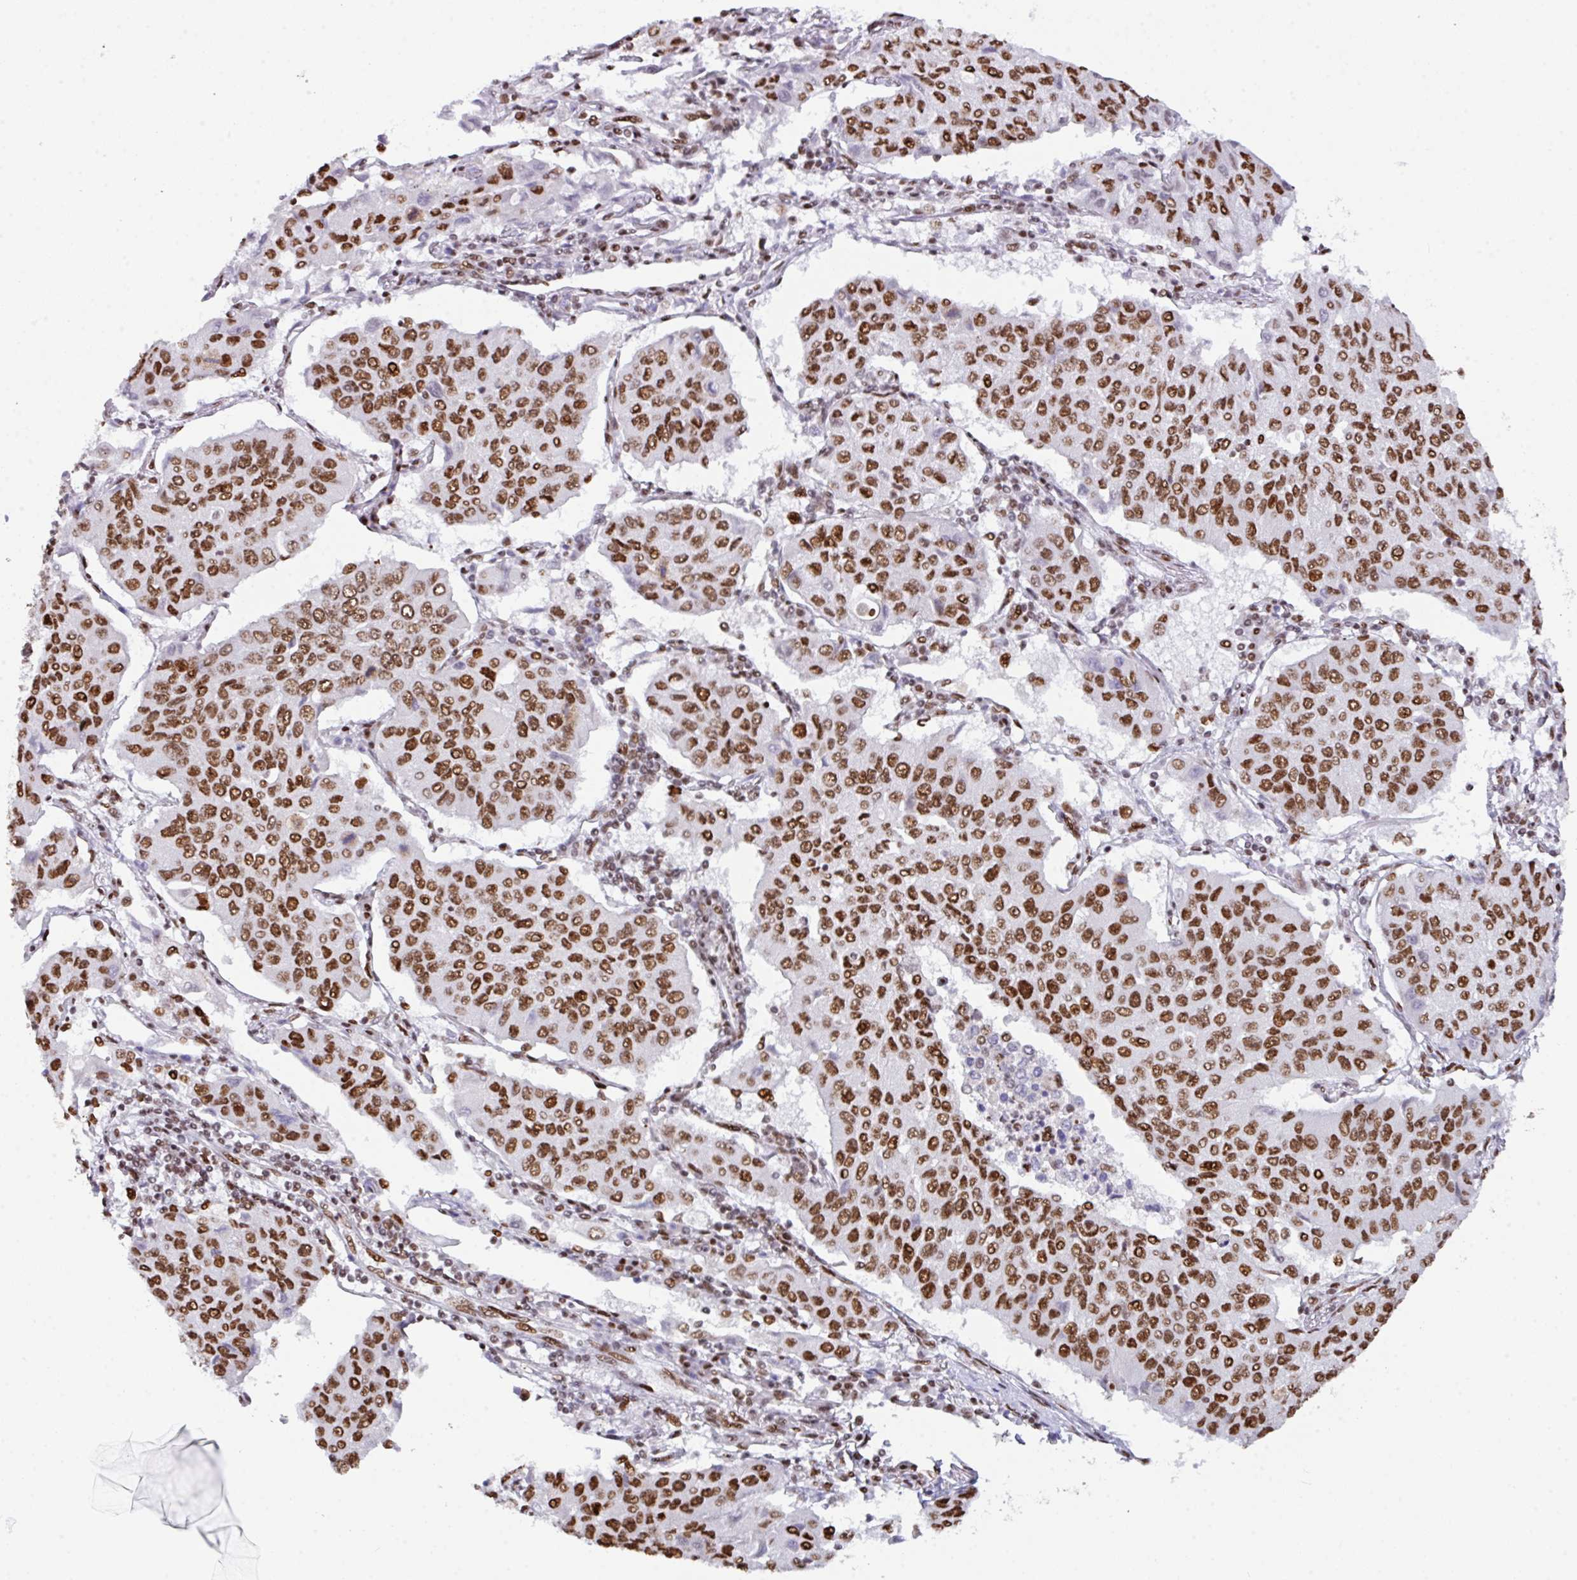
{"staining": {"intensity": "strong", "quantity": ">75%", "location": "nuclear"}, "tissue": "lung cancer", "cell_type": "Tumor cells", "image_type": "cancer", "snomed": [{"axis": "morphology", "description": "Squamous cell carcinoma, NOS"}, {"axis": "topography", "description": "Lung"}], "caption": "Brown immunohistochemical staining in human lung cancer (squamous cell carcinoma) demonstrates strong nuclear staining in approximately >75% of tumor cells.", "gene": "CLP1", "patient": {"sex": "male", "age": 74}}